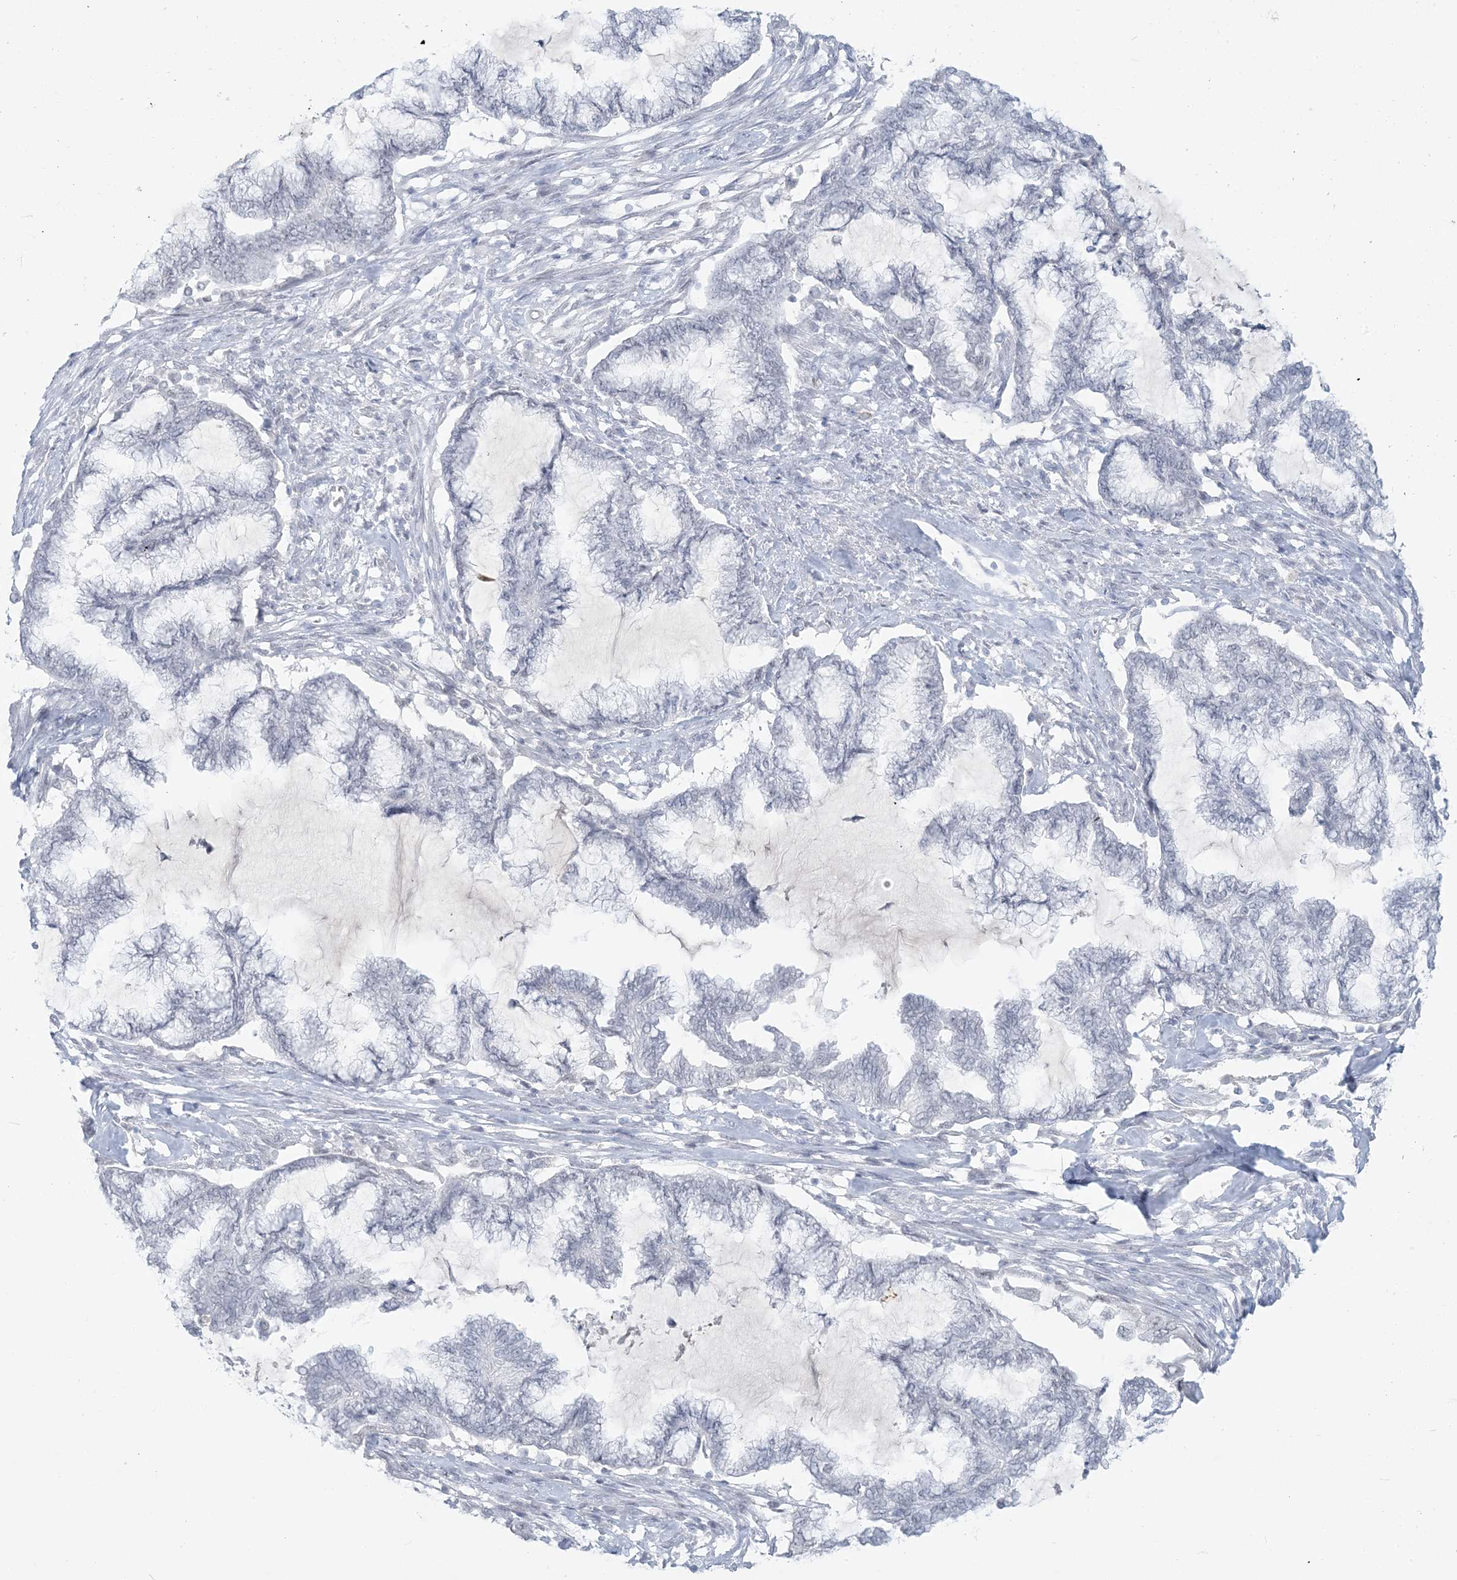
{"staining": {"intensity": "negative", "quantity": "none", "location": "none"}, "tissue": "endometrial cancer", "cell_type": "Tumor cells", "image_type": "cancer", "snomed": [{"axis": "morphology", "description": "Adenocarcinoma, NOS"}, {"axis": "topography", "description": "Endometrium"}], "caption": "Immunohistochemistry photomicrograph of neoplastic tissue: human adenocarcinoma (endometrial) stained with DAB demonstrates no significant protein positivity in tumor cells.", "gene": "SCML1", "patient": {"sex": "female", "age": 86}}